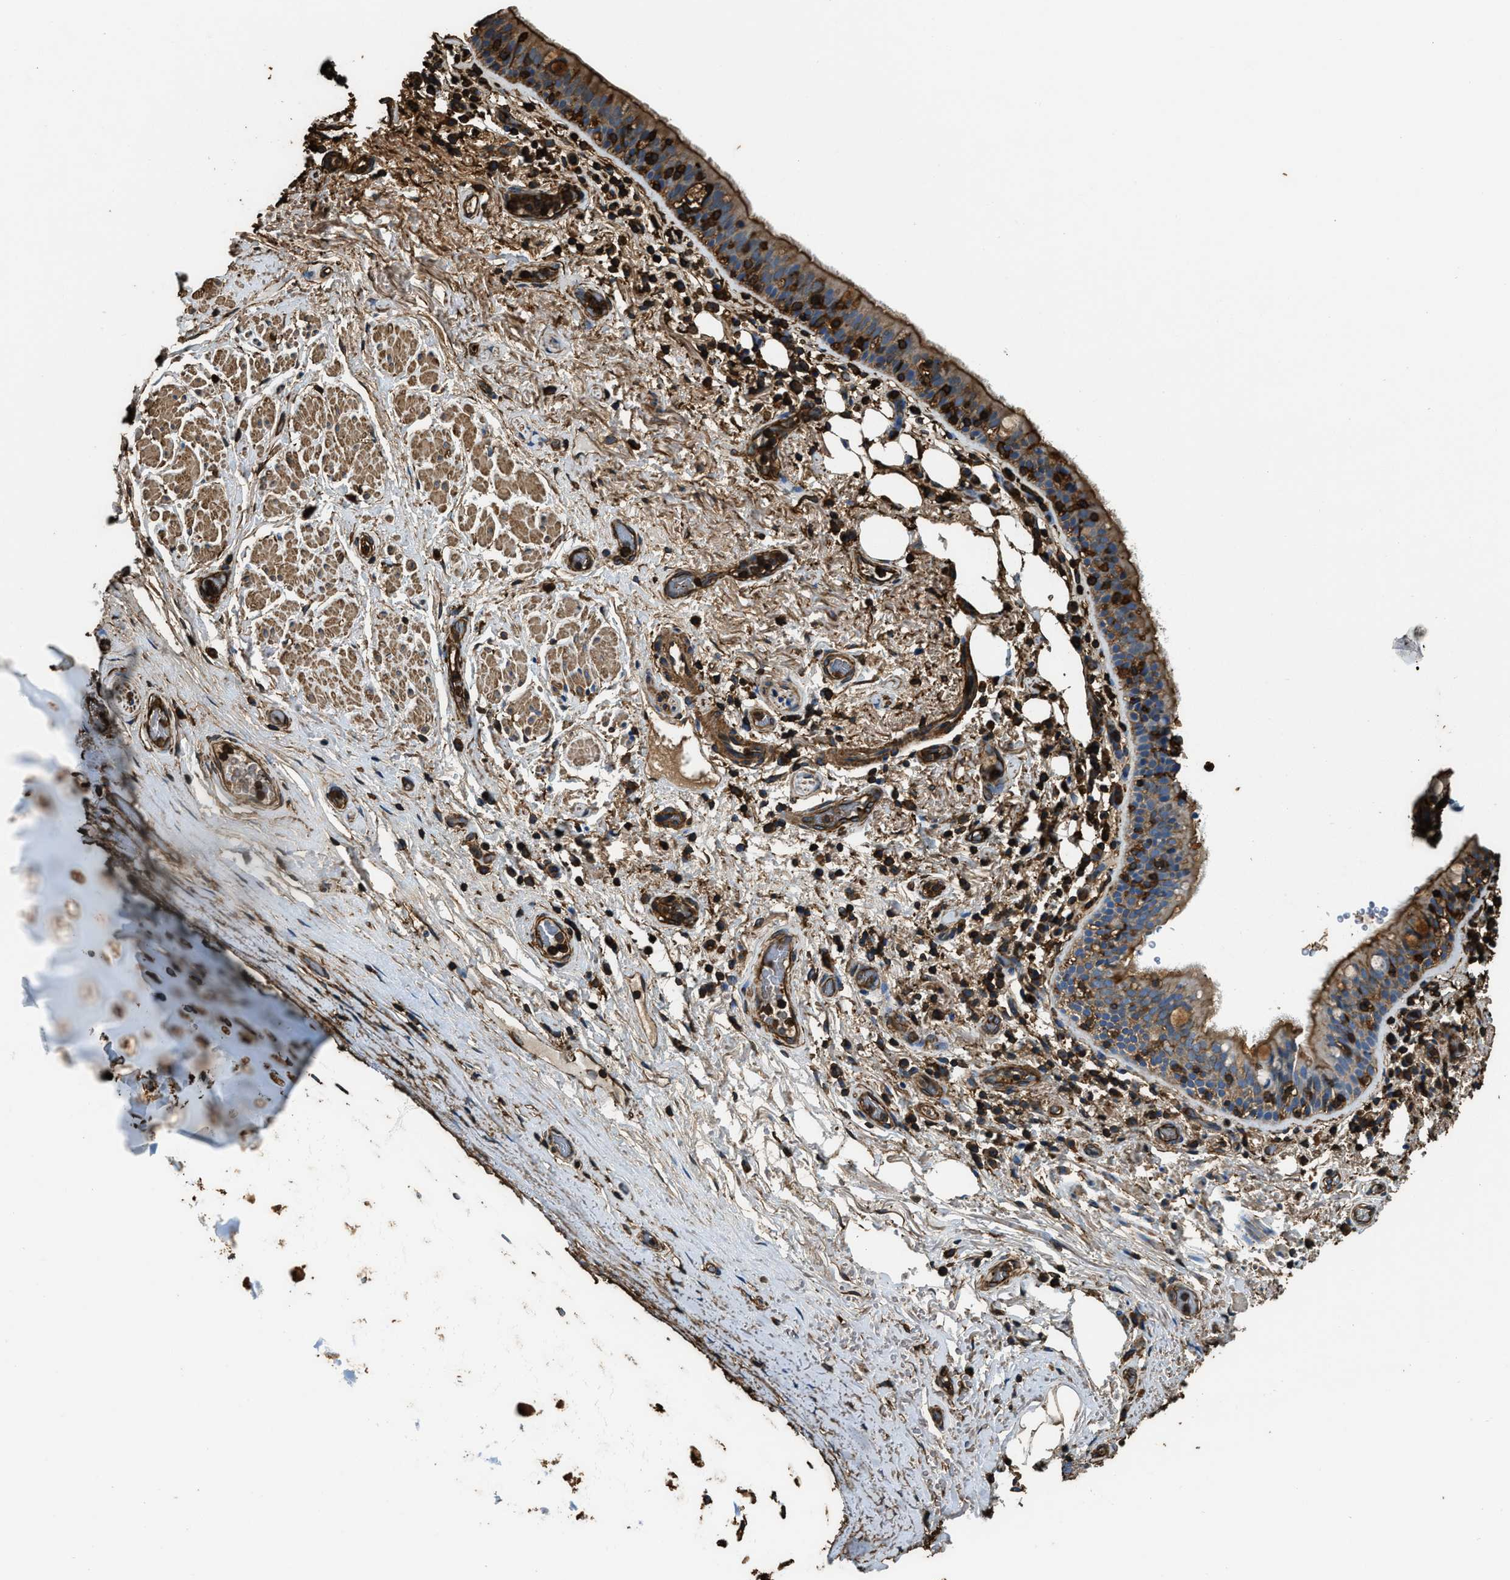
{"staining": {"intensity": "moderate", "quantity": "25%-75%", "location": "cytoplasmic/membranous"}, "tissue": "bronchus", "cell_type": "Respiratory epithelial cells", "image_type": "normal", "snomed": [{"axis": "morphology", "description": "Normal tissue, NOS"}, {"axis": "morphology", "description": "Inflammation, NOS"}, {"axis": "topography", "description": "Cartilage tissue"}, {"axis": "topography", "description": "Bronchus"}], "caption": "The immunohistochemical stain highlights moderate cytoplasmic/membranous staining in respiratory epithelial cells of benign bronchus.", "gene": "ACCS", "patient": {"sex": "male", "age": 77}}